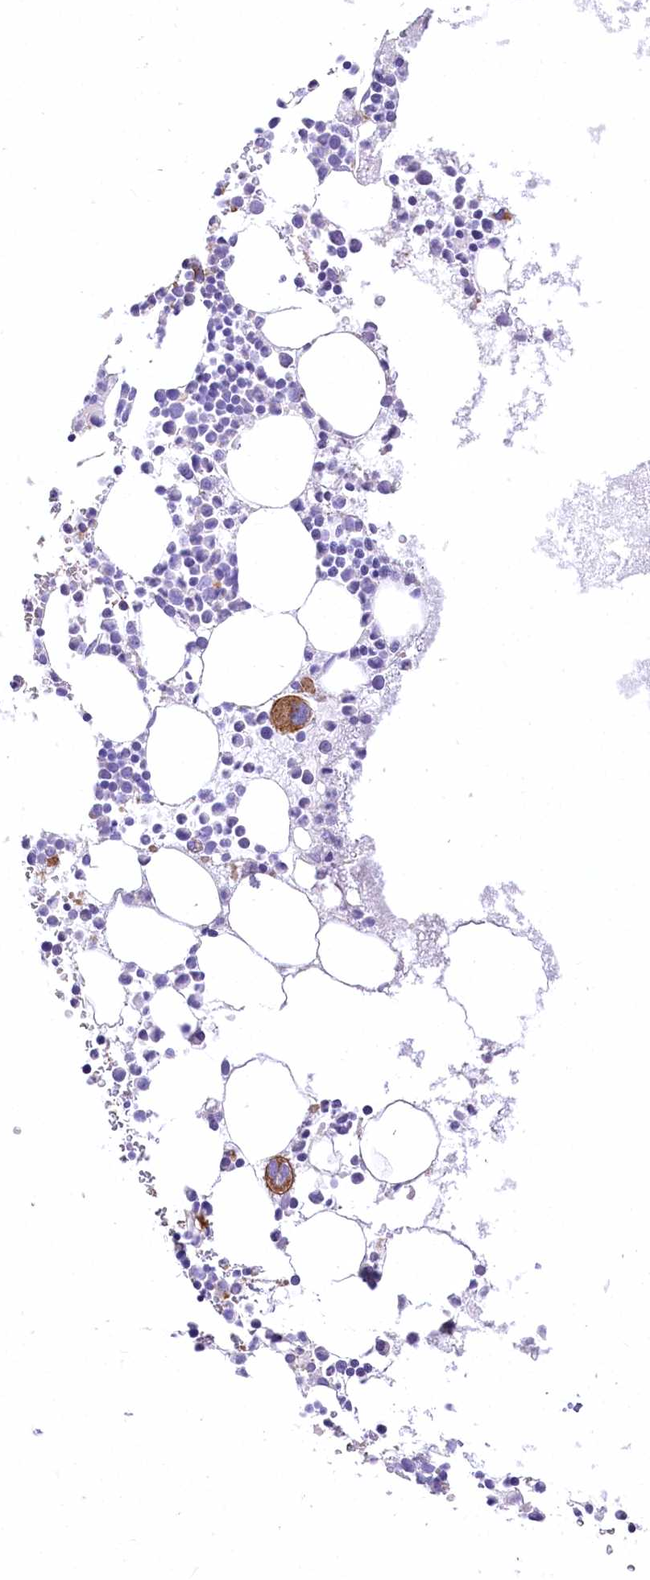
{"staining": {"intensity": "moderate", "quantity": "<25%", "location": "cytoplasmic/membranous"}, "tissue": "bone marrow", "cell_type": "Hematopoietic cells", "image_type": "normal", "snomed": [{"axis": "morphology", "description": "Normal tissue, NOS"}, {"axis": "topography", "description": "Bone marrow"}], "caption": "Brown immunohistochemical staining in normal human bone marrow reveals moderate cytoplasmic/membranous expression in about <25% of hematopoietic cells. The protein is stained brown, and the nuclei are stained in blue (DAB (3,3'-diaminobenzidine) IHC with brightfield microscopy, high magnification).", "gene": "RDH16", "patient": {"sex": "female", "age": 78}}